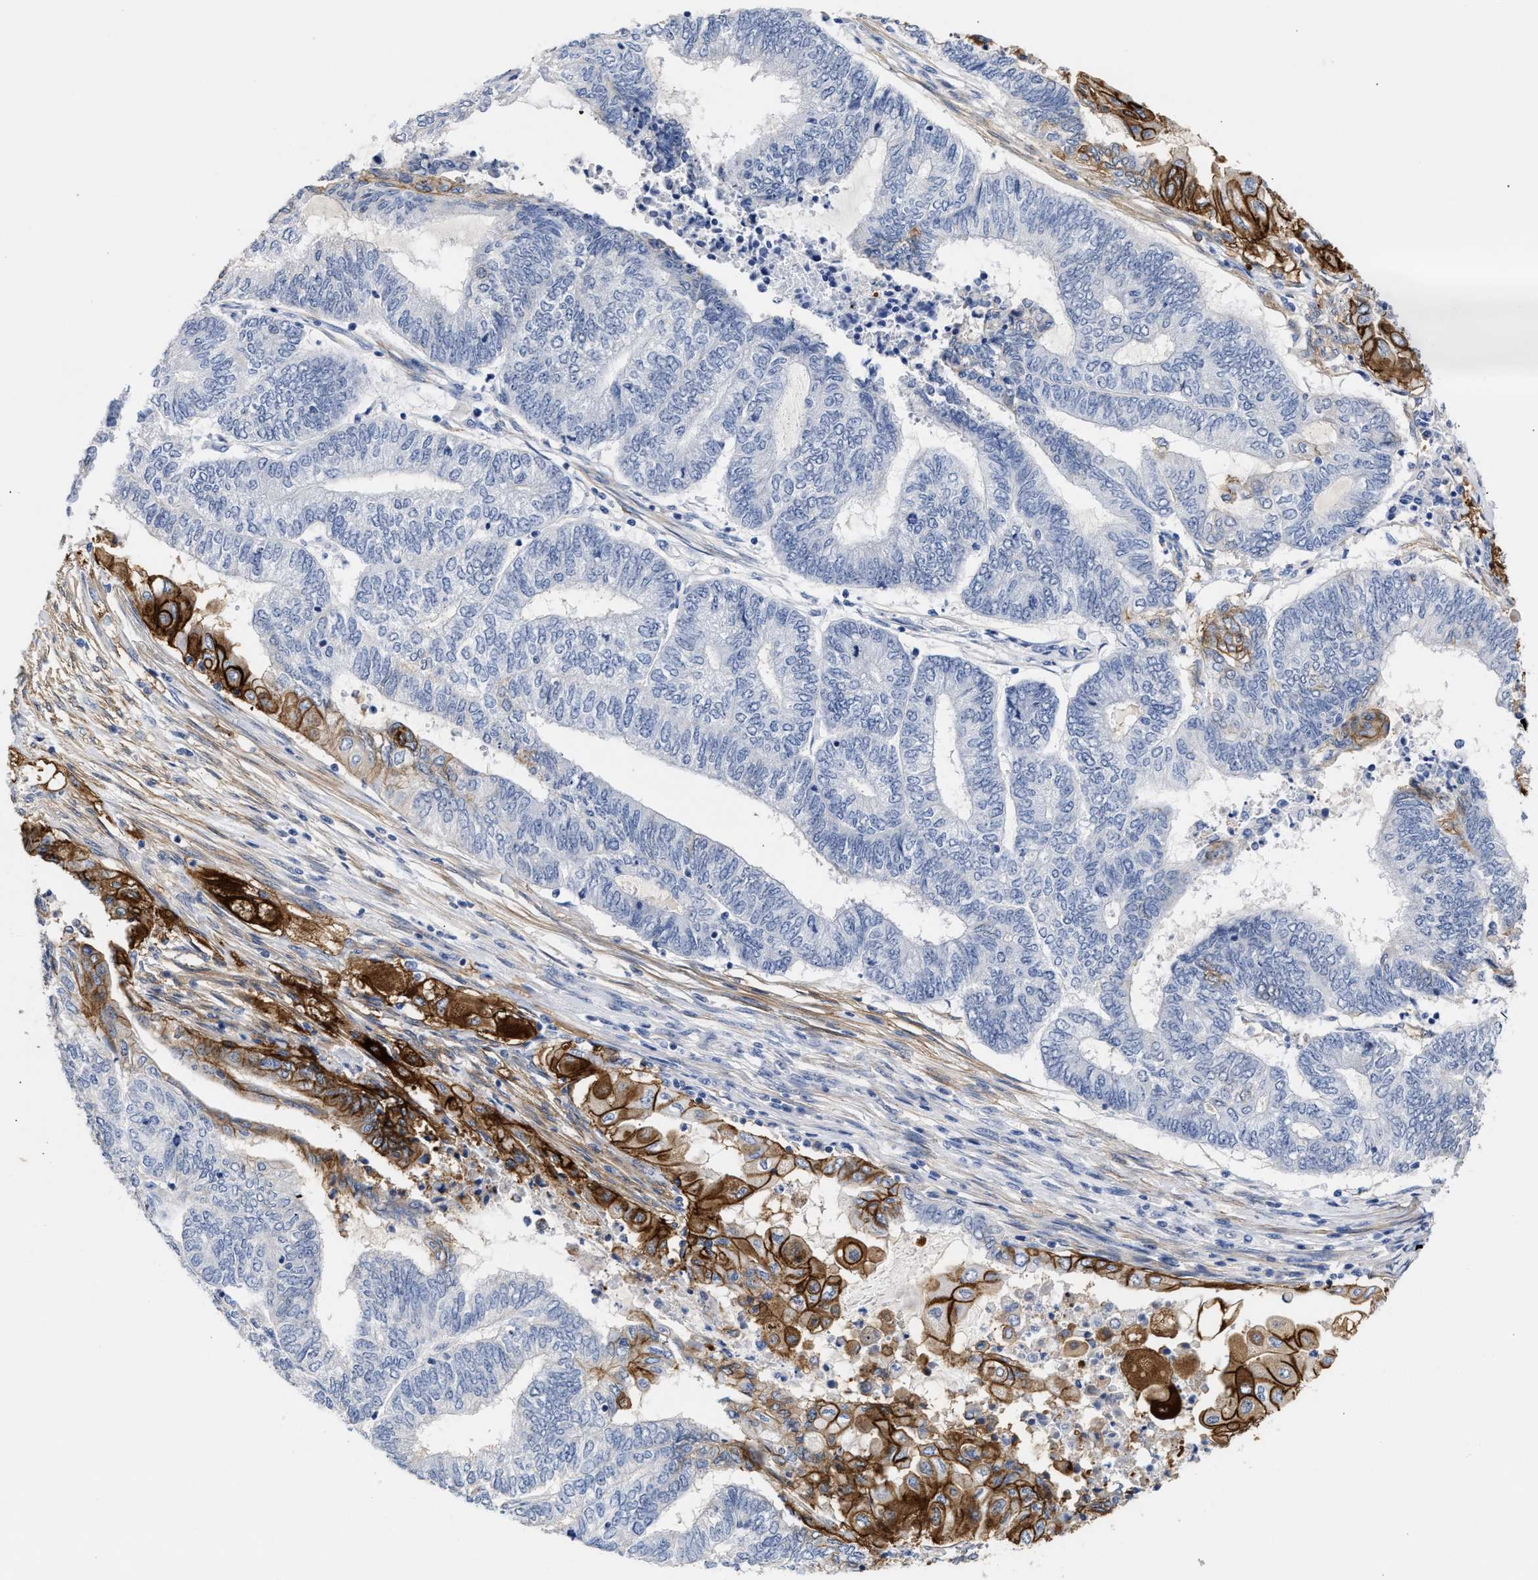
{"staining": {"intensity": "strong", "quantity": "<25%", "location": "cytoplasmic/membranous"}, "tissue": "endometrial cancer", "cell_type": "Tumor cells", "image_type": "cancer", "snomed": [{"axis": "morphology", "description": "Adenocarcinoma, NOS"}, {"axis": "topography", "description": "Uterus"}, {"axis": "topography", "description": "Endometrium"}], "caption": "High-power microscopy captured an IHC histopathology image of endometrial adenocarcinoma, revealing strong cytoplasmic/membranous expression in approximately <25% of tumor cells.", "gene": "AHNAK2", "patient": {"sex": "female", "age": 70}}